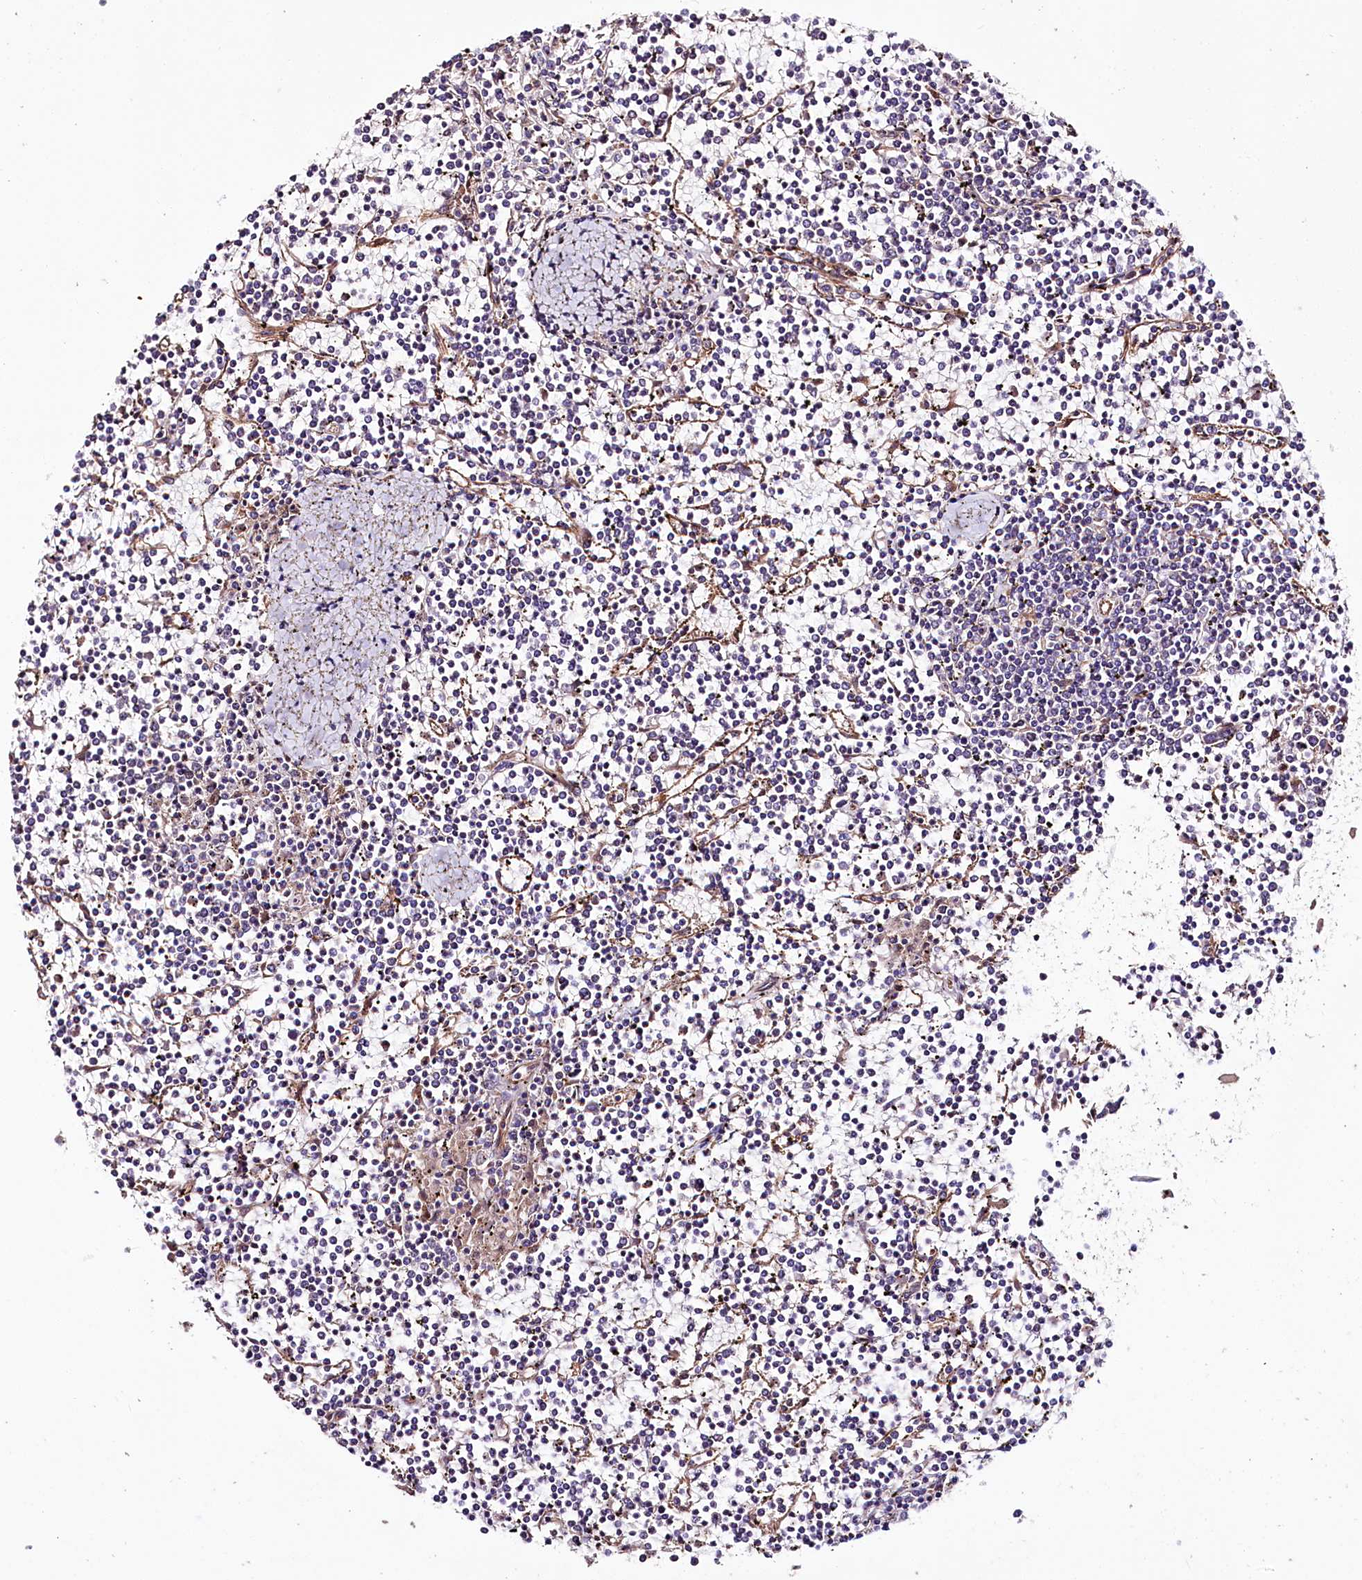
{"staining": {"intensity": "negative", "quantity": "none", "location": "none"}, "tissue": "lymphoma", "cell_type": "Tumor cells", "image_type": "cancer", "snomed": [{"axis": "morphology", "description": "Malignant lymphoma, non-Hodgkin's type, Low grade"}, {"axis": "topography", "description": "Spleen"}], "caption": "DAB (3,3'-diaminobenzidine) immunohistochemical staining of lymphoma displays no significant expression in tumor cells.", "gene": "TTC12", "patient": {"sex": "female", "age": 19}}